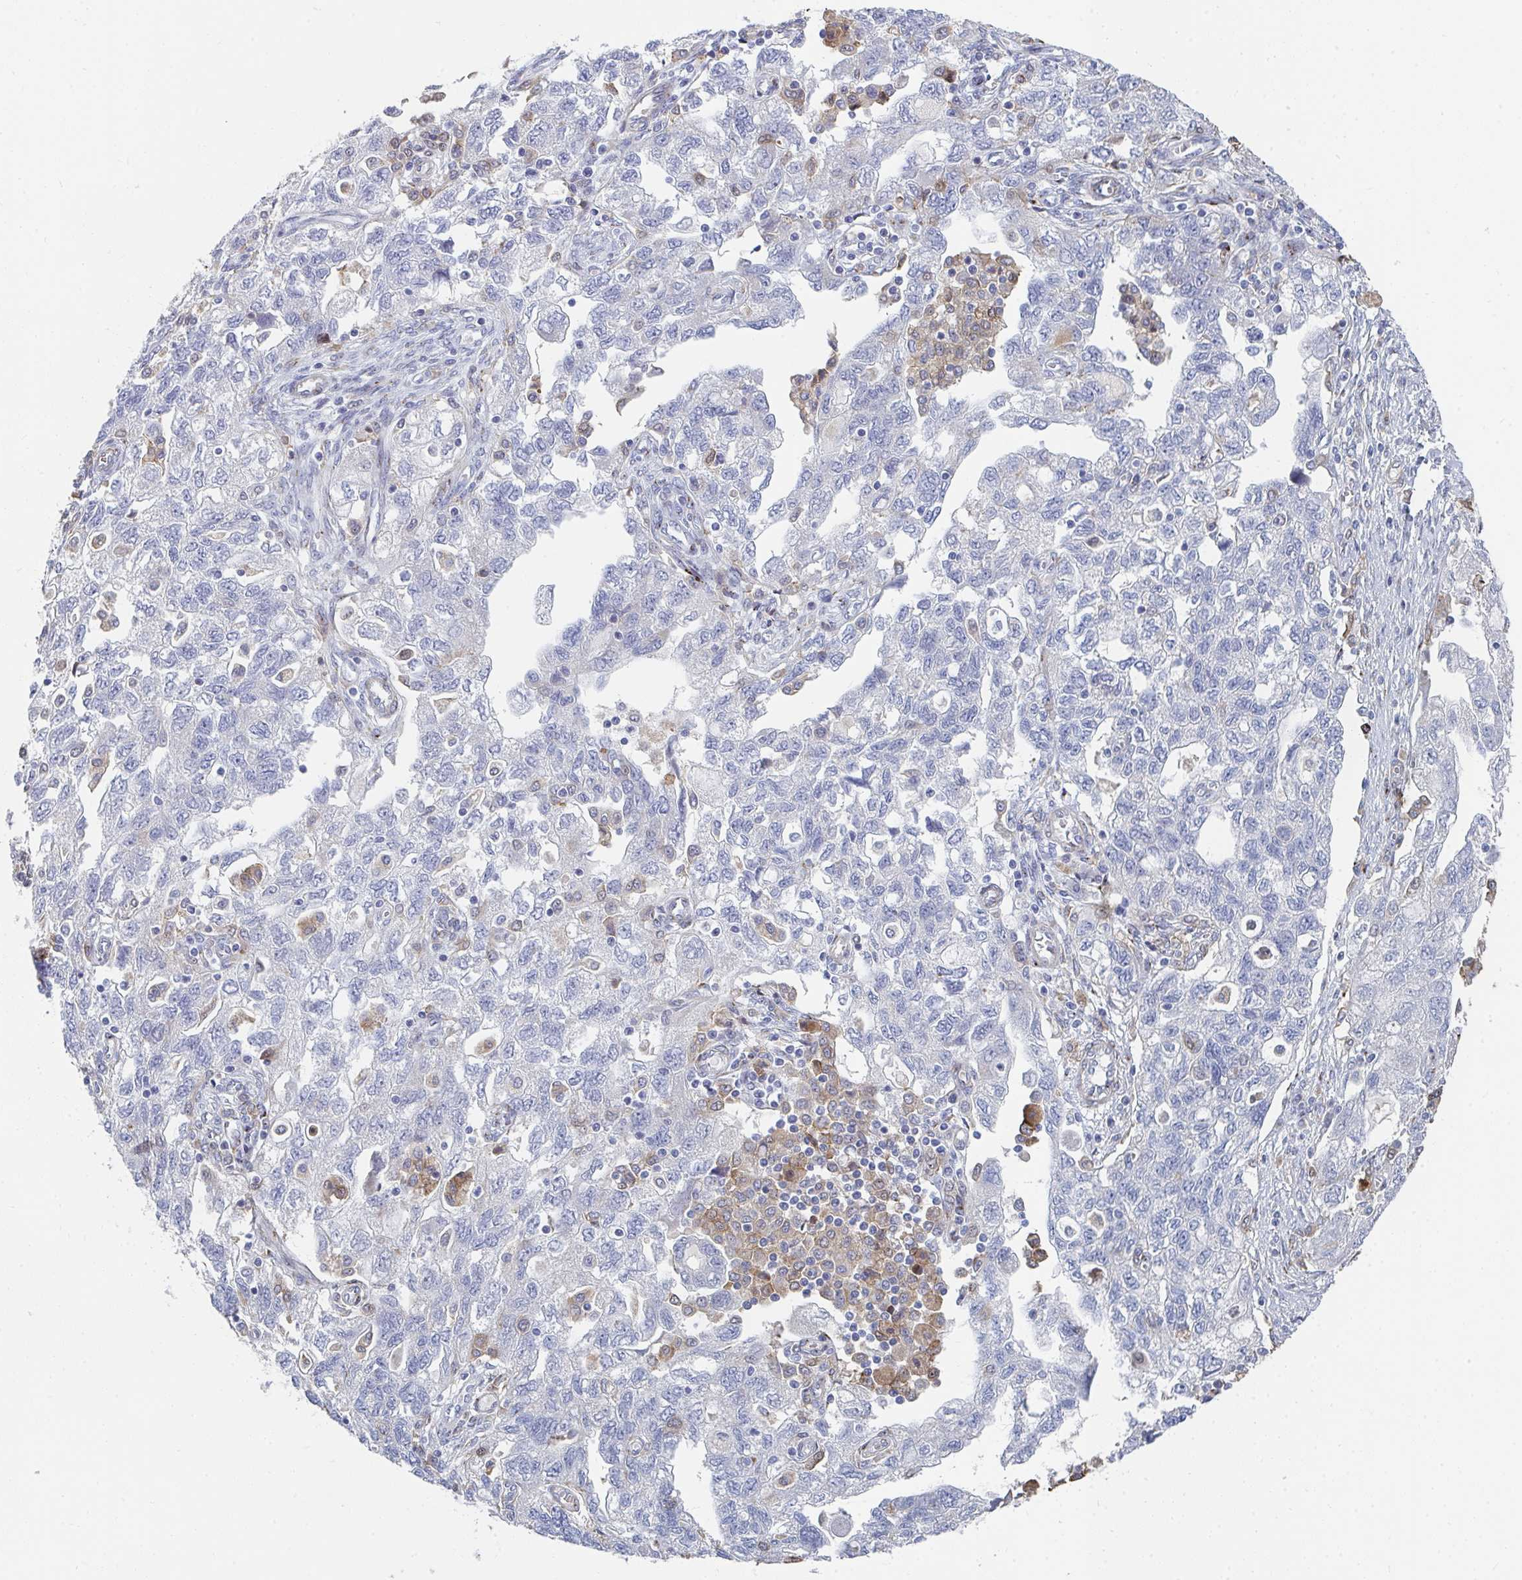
{"staining": {"intensity": "negative", "quantity": "none", "location": "none"}, "tissue": "ovarian cancer", "cell_type": "Tumor cells", "image_type": "cancer", "snomed": [{"axis": "morphology", "description": "Carcinoma, NOS"}, {"axis": "morphology", "description": "Cystadenocarcinoma, serous, NOS"}, {"axis": "topography", "description": "Ovary"}], "caption": "DAB (3,3'-diaminobenzidine) immunohistochemical staining of ovarian serous cystadenocarcinoma exhibits no significant expression in tumor cells.", "gene": "PSMG1", "patient": {"sex": "female", "age": 69}}